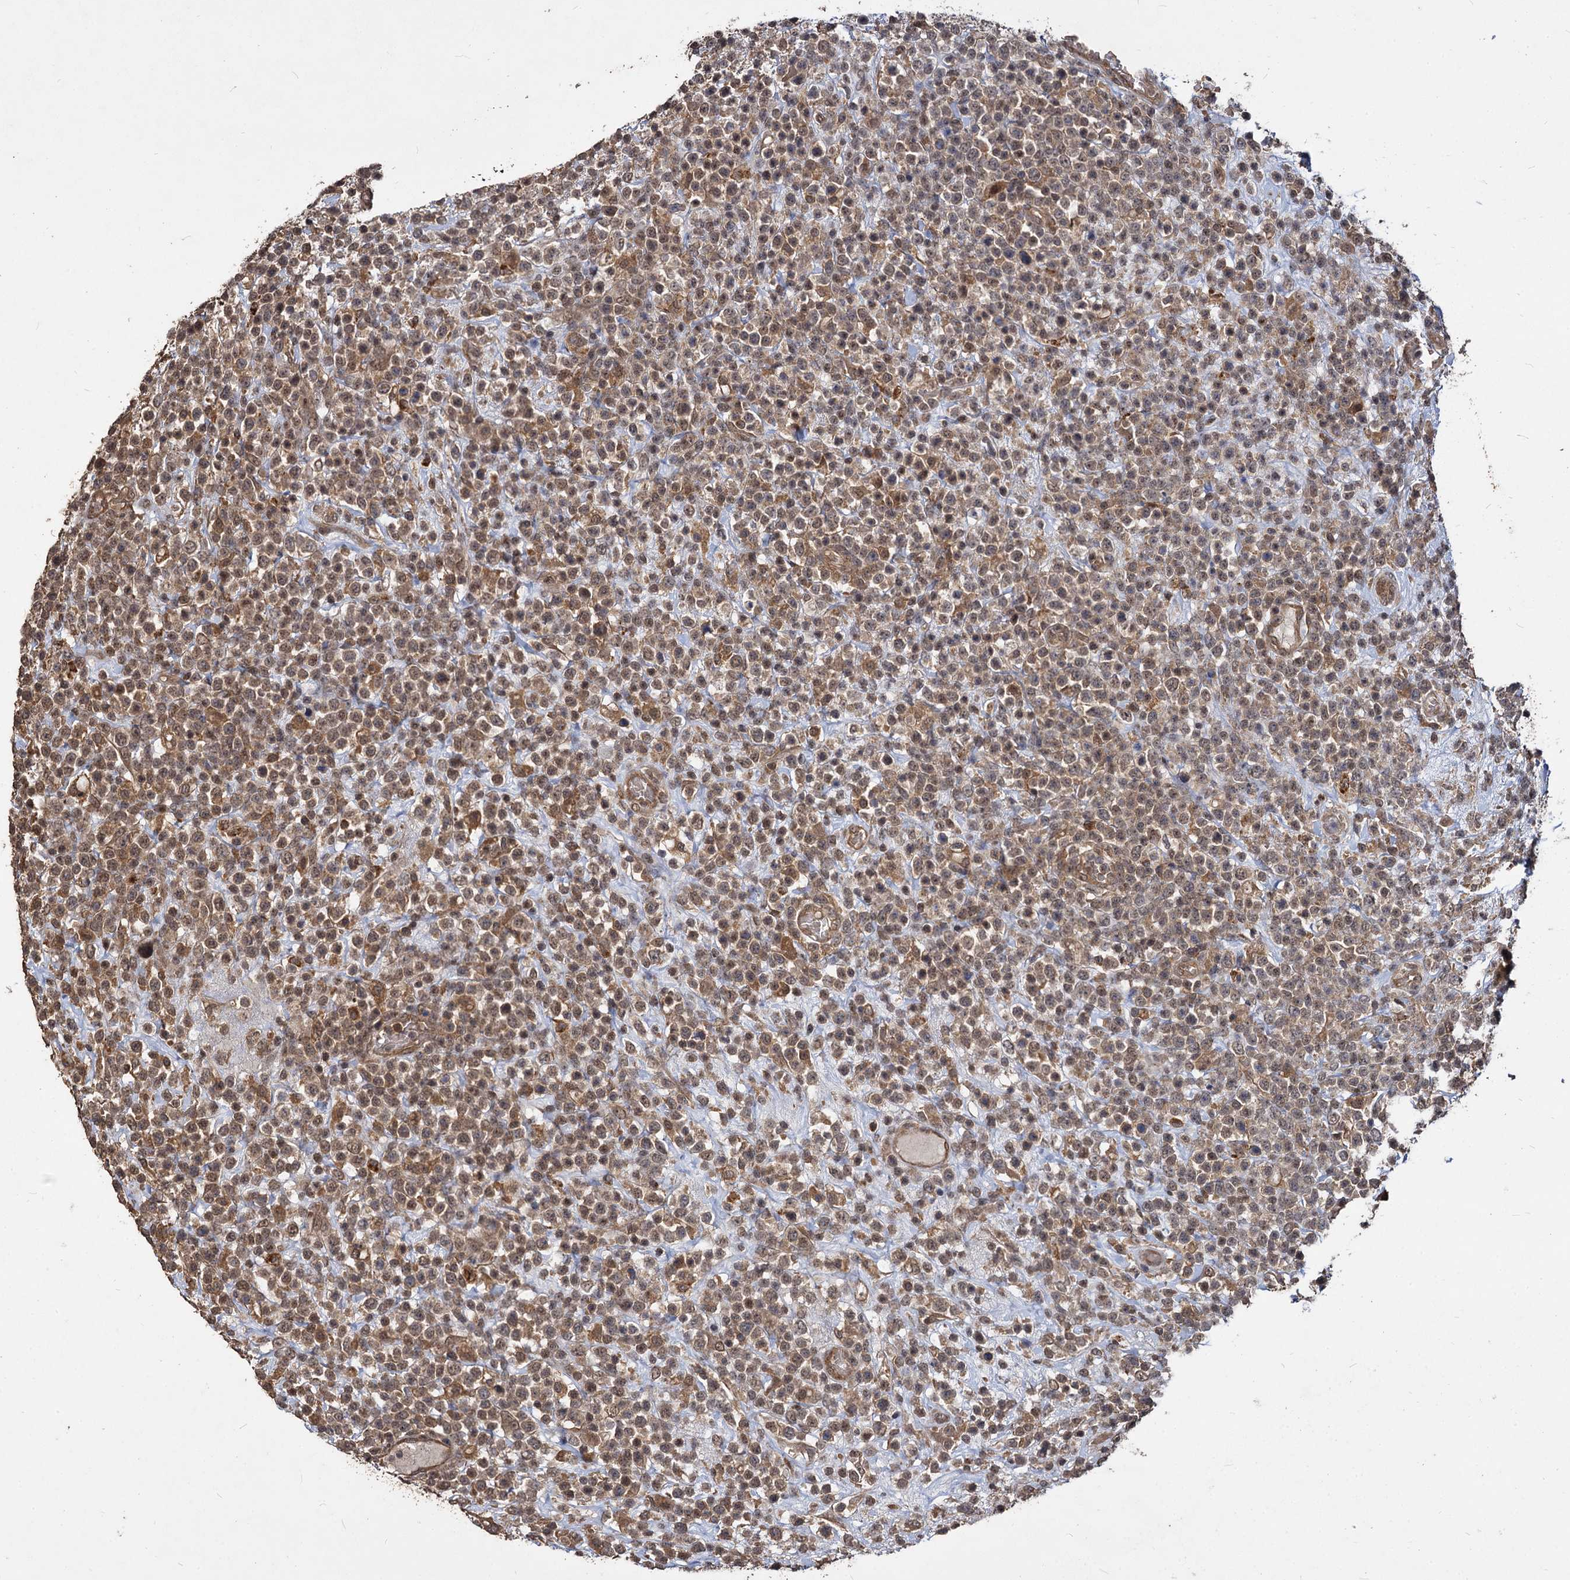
{"staining": {"intensity": "moderate", "quantity": ">75%", "location": "cytoplasmic/membranous,nuclear"}, "tissue": "lymphoma", "cell_type": "Tumor cells", "image_type": "cancer", "snomed": [{"axis": "morphology", "description": "Malignant lymphoma, non-Hodgkin's type, High grade"}, {"axis": "topography", "description": "Colon"}], "caption": "A high-resolution image shows immunohistochemistry (IHC) staining of lymphoma, which exhibits moderate cytoplasmic/membranous and nuclear positivity in about >75% of tumor cells. (DAB (3,3'-diaminobenzidine) = brown stain, brightfield microscopy at high magnification).", "gene": "VPS51", "patient": {"sex": "female", "age": 53}}